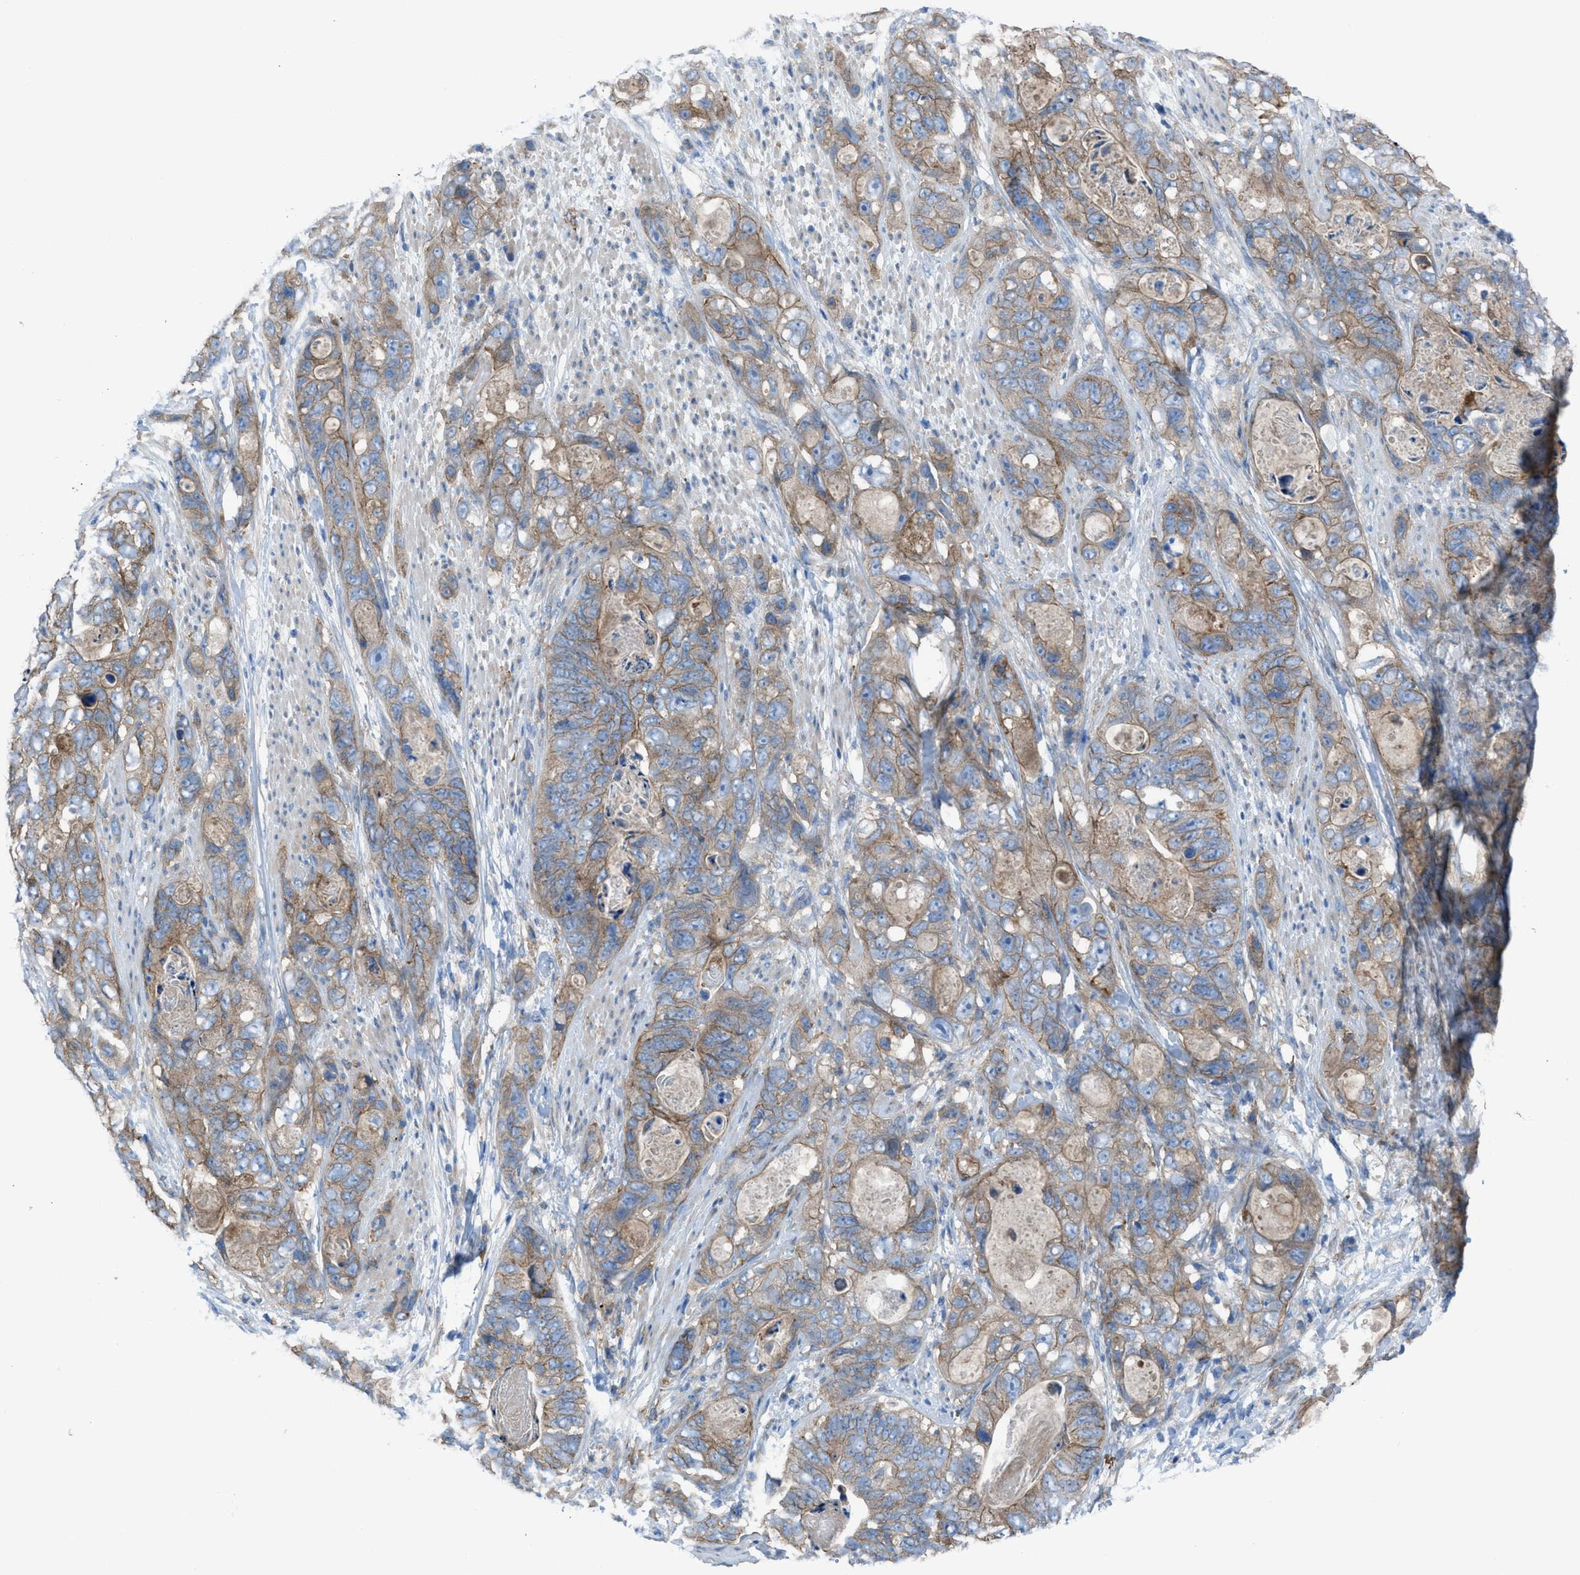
{"staining": {"intensity": "moderate", "quantity": ">75%", "location": "cytoplasmic/membranous"}, "tissue": "stomach cancer", "cell_type": "Tumor cells", "image_type": "cancer", "snomed": [{"axis": "morphology", "description": "Adenocarcinoma, NOS"}, {"axis": "topography", "description": "Stomach"}], "caption": "IHC (DAB (3,3'-diaminobenzidine)) staining of human stomach adenocarcinoma displays moderate cytoplasmic/membranous protein staining in about >75% of tumor cells.", "gene": "EGFR", "patient": {"sex": "female", "age": 89}}